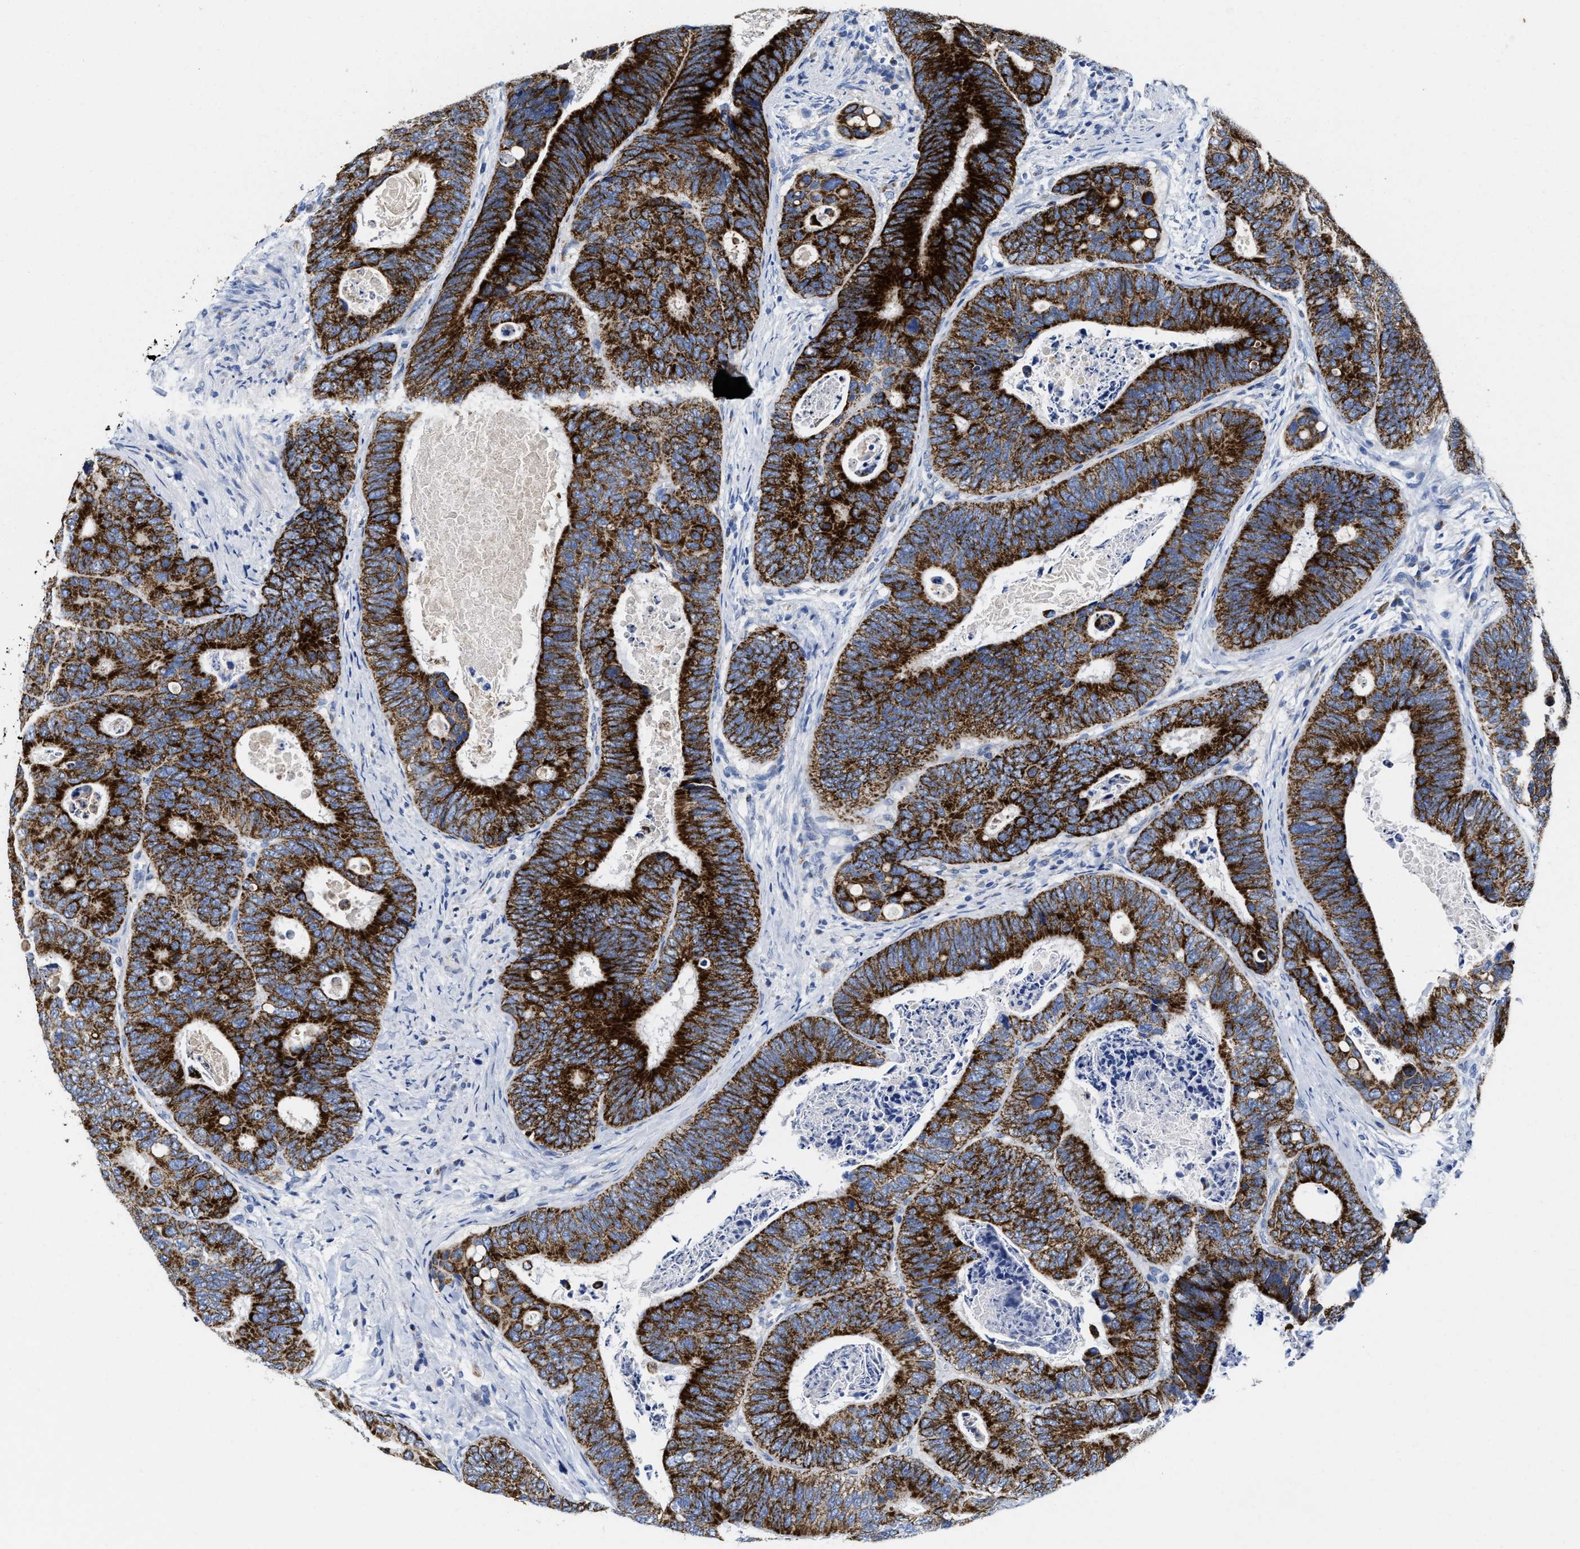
{"staining": {"intensity": "strong", "quantity": ">75%", "location": "cytoplasmic/membranous"}, "tissue": "colorectal cancer", "cell_type": "Tumor cells", "image_type": "cancer", "snomed": [{"axis": "morphology", "description": "Inflammation, NOS"}, {"axis": "morphology", "description": "Adenocarcinoma, NOS"}, {"axis": "topography", "description": "Colon"}], "caption": "Adenocarcinoma (colorectal) tissue demonstrates strong cytoplasmic/membranous expression in approximately >75% of tumor cells", "gene": "TBRG4", "patient": {"sex": "male", "age": 72}}